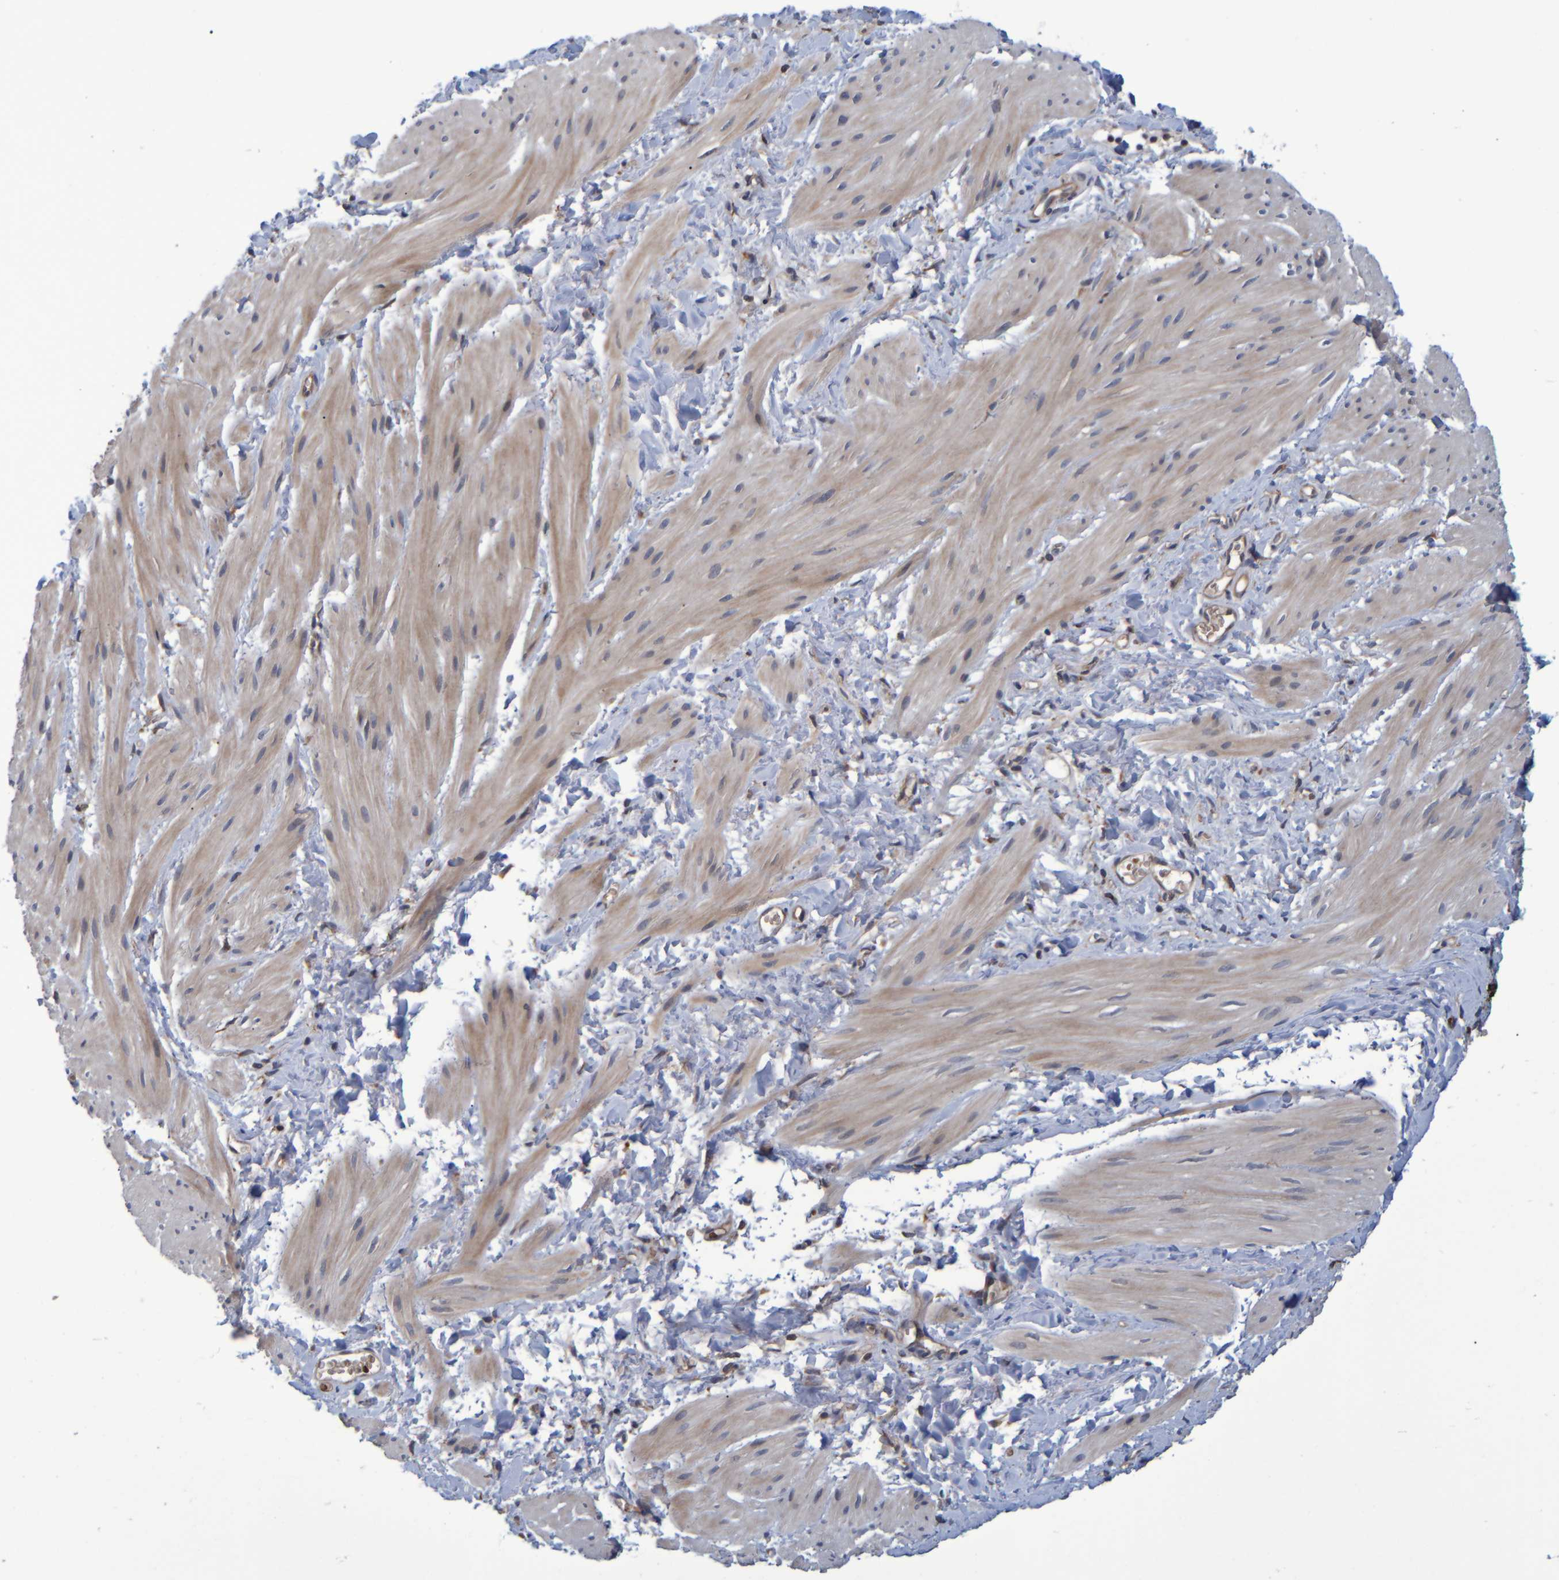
{"staining": {"intensity": "weak", "quantity": ">75%", "location": "cytoplasmic/membranous"}, "tissue": "smooth muscle", "cell_type": "Smooth muscle cells", "image_type": "normal", "snomed": [{"axis": "morphology", "description": "Normal tissue, NOS"}, {"axis": "topography", "description": "Smooth muscle"}], "caption": "Immunohistochemistry (DAB) staining of unremarkable human smooth muscle demonstrates weak cytoplasmic/membranous protein expression in approximately >75% of smooth muscle cells. The staining was performed using DAB (3,3'-diaminobenzidine), with brown indicating positive protein expression. Nuclei are stained blue with hematoxylin.", "gene": "SPAG5", "patient": {"sex": "male", "age": 16}}